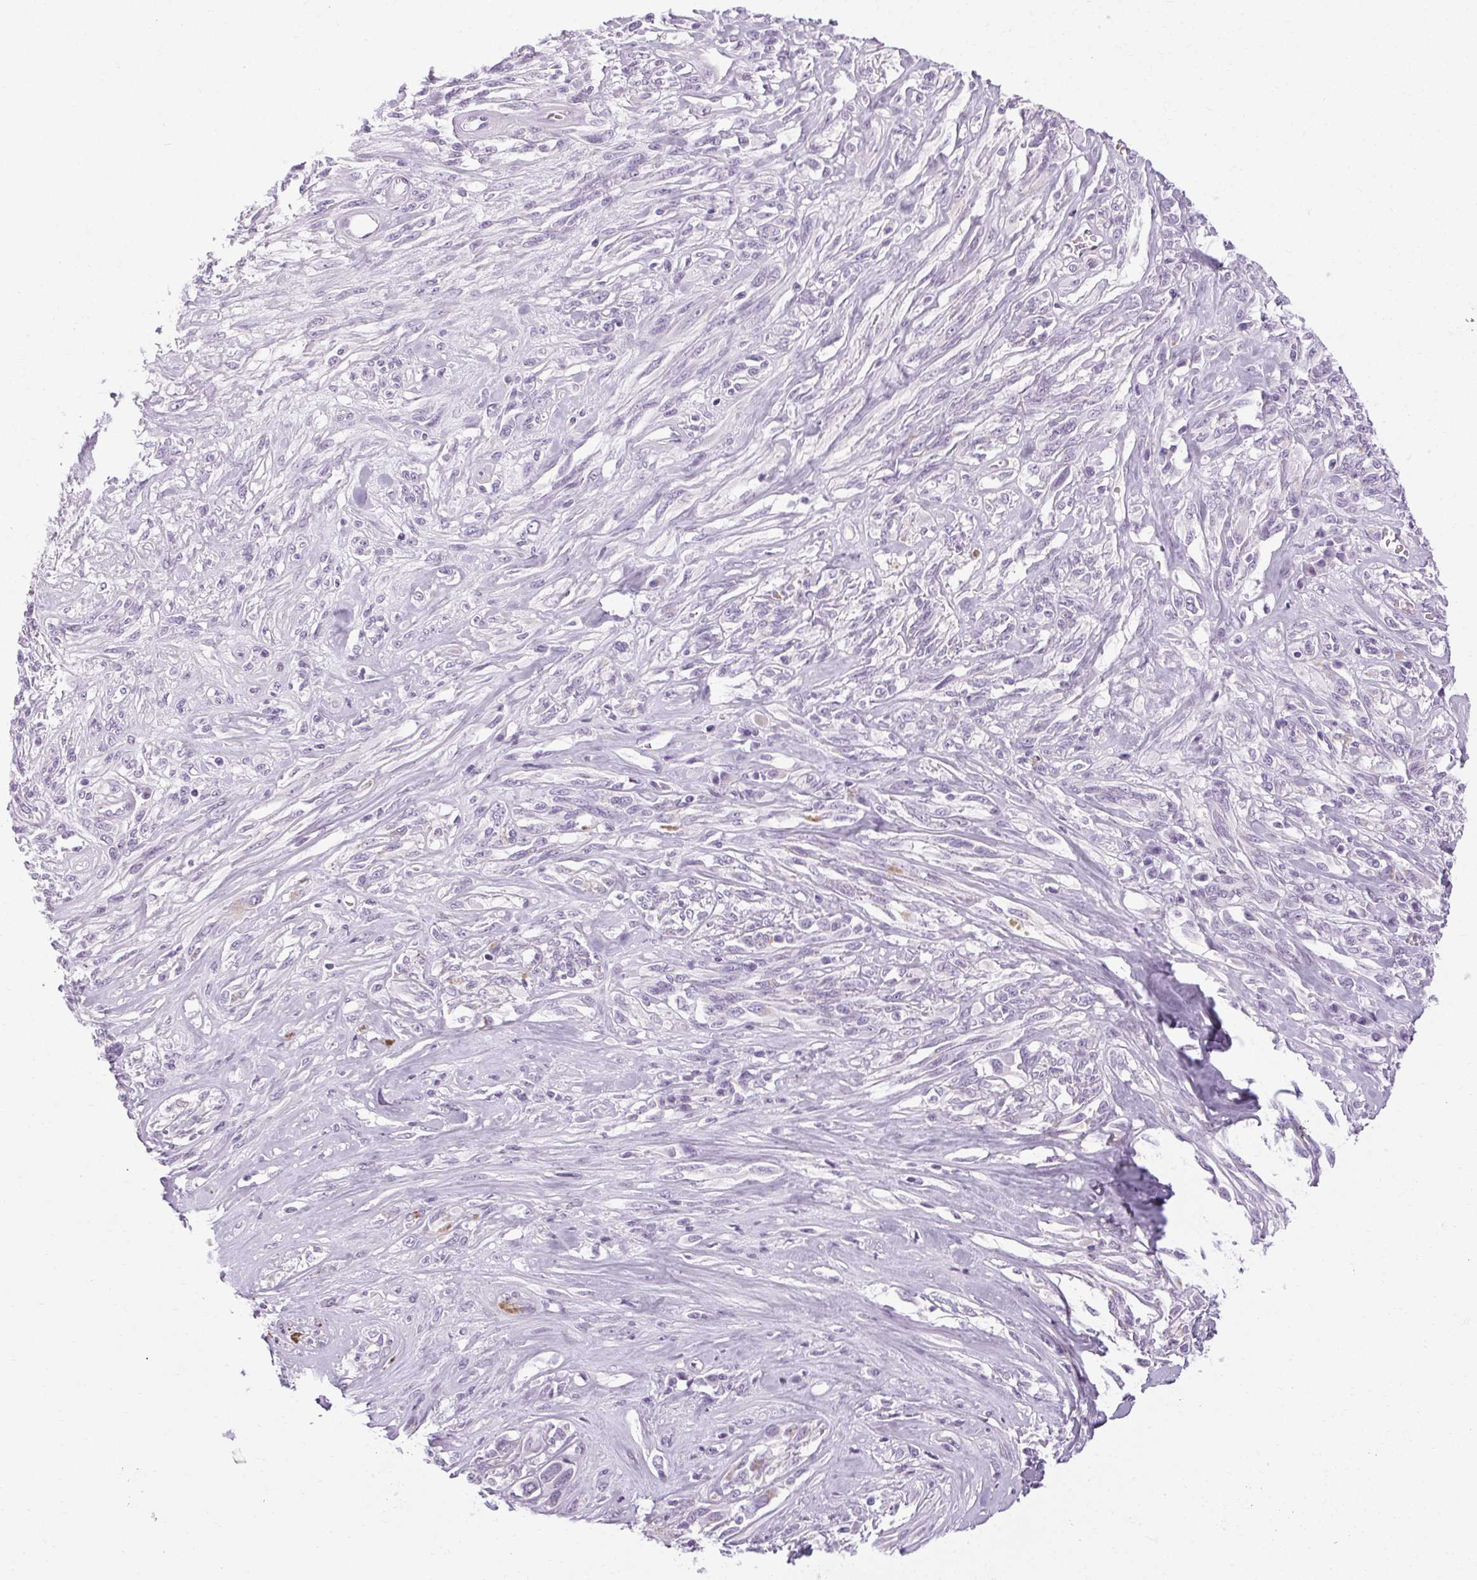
{"staining": {"intensity": "negative", "quantity": "none", "location": "none"}, "tissue": "melanoma", "cell_type": "Tumor cells", "image_type": "cancer", "snomed": [{"axis": "morphology", "description": "Malignant melanoma, NOS"}, {"axis": "topography", "description": "Skin"}], "caption": "Tumor cells show no significant staining in malignant melanoma. Nuclei are stained in blue.", "gene": "POMC", "patient": {"sex": "female", "age": 91}}